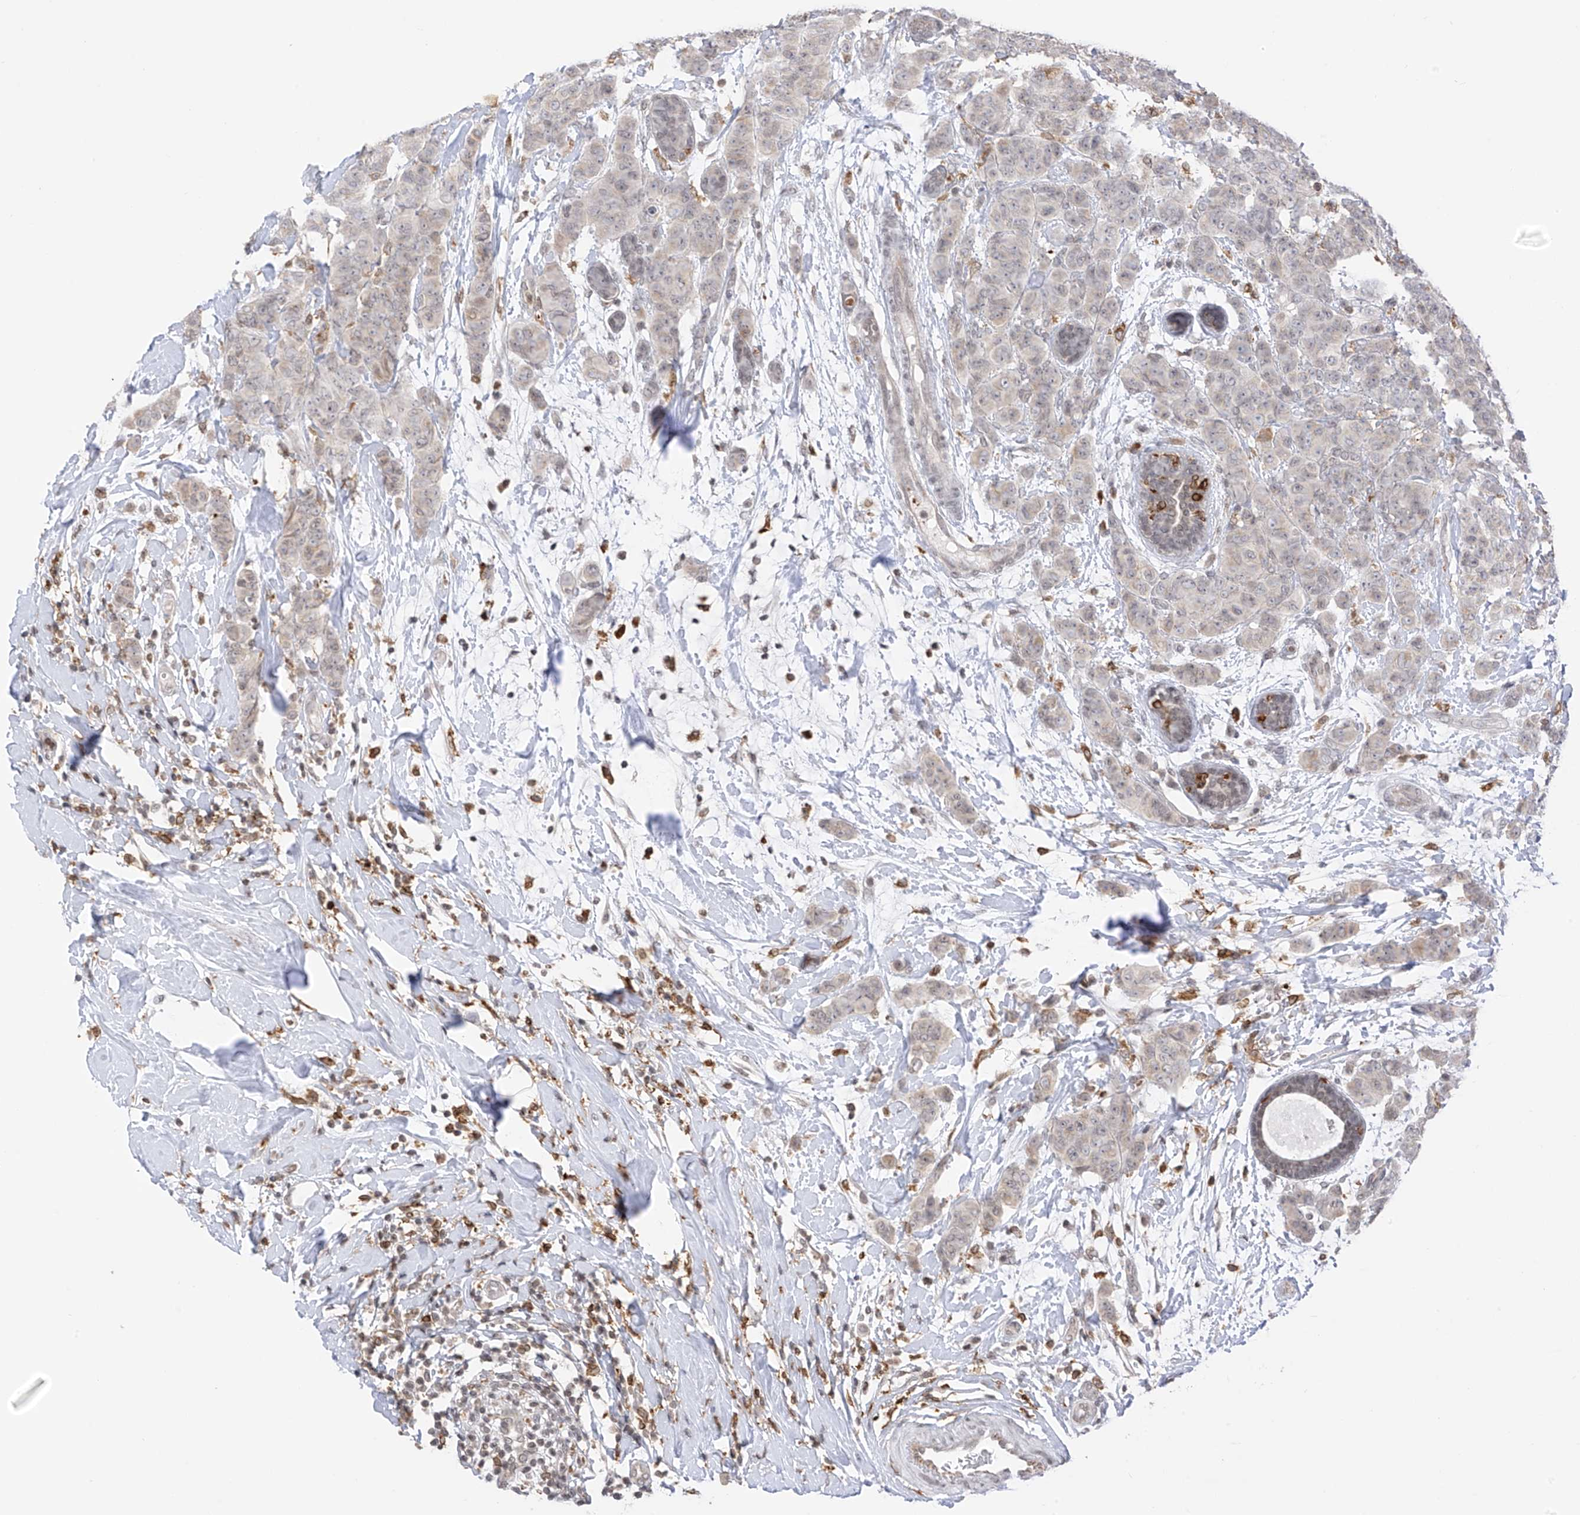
{"staining": {"intensity": "weak", "quantity": "<25%", "location": "cytoplasmic/membranous"}, "tissue": "breast cancer", "cell_type": "Tumor cells", "image_type": "cancer", "snomed": [{"axis": "morphology", "description": "Normal tissue, NOS"}, {"axis": "morphology", "description": "Duct carcinoma"}, {"axis": "topography", "description": "Breast"}], "caption": "Immunohistochemical staining of human breast infiltrating ductal carcinoma exhibits no significant staining in tumor cells. (Immunohistochemistry (ihc), brightfield microscopy, high magnification).", "gene": "TBXAS1", "patient": {"sex": "female", "age": 40}}